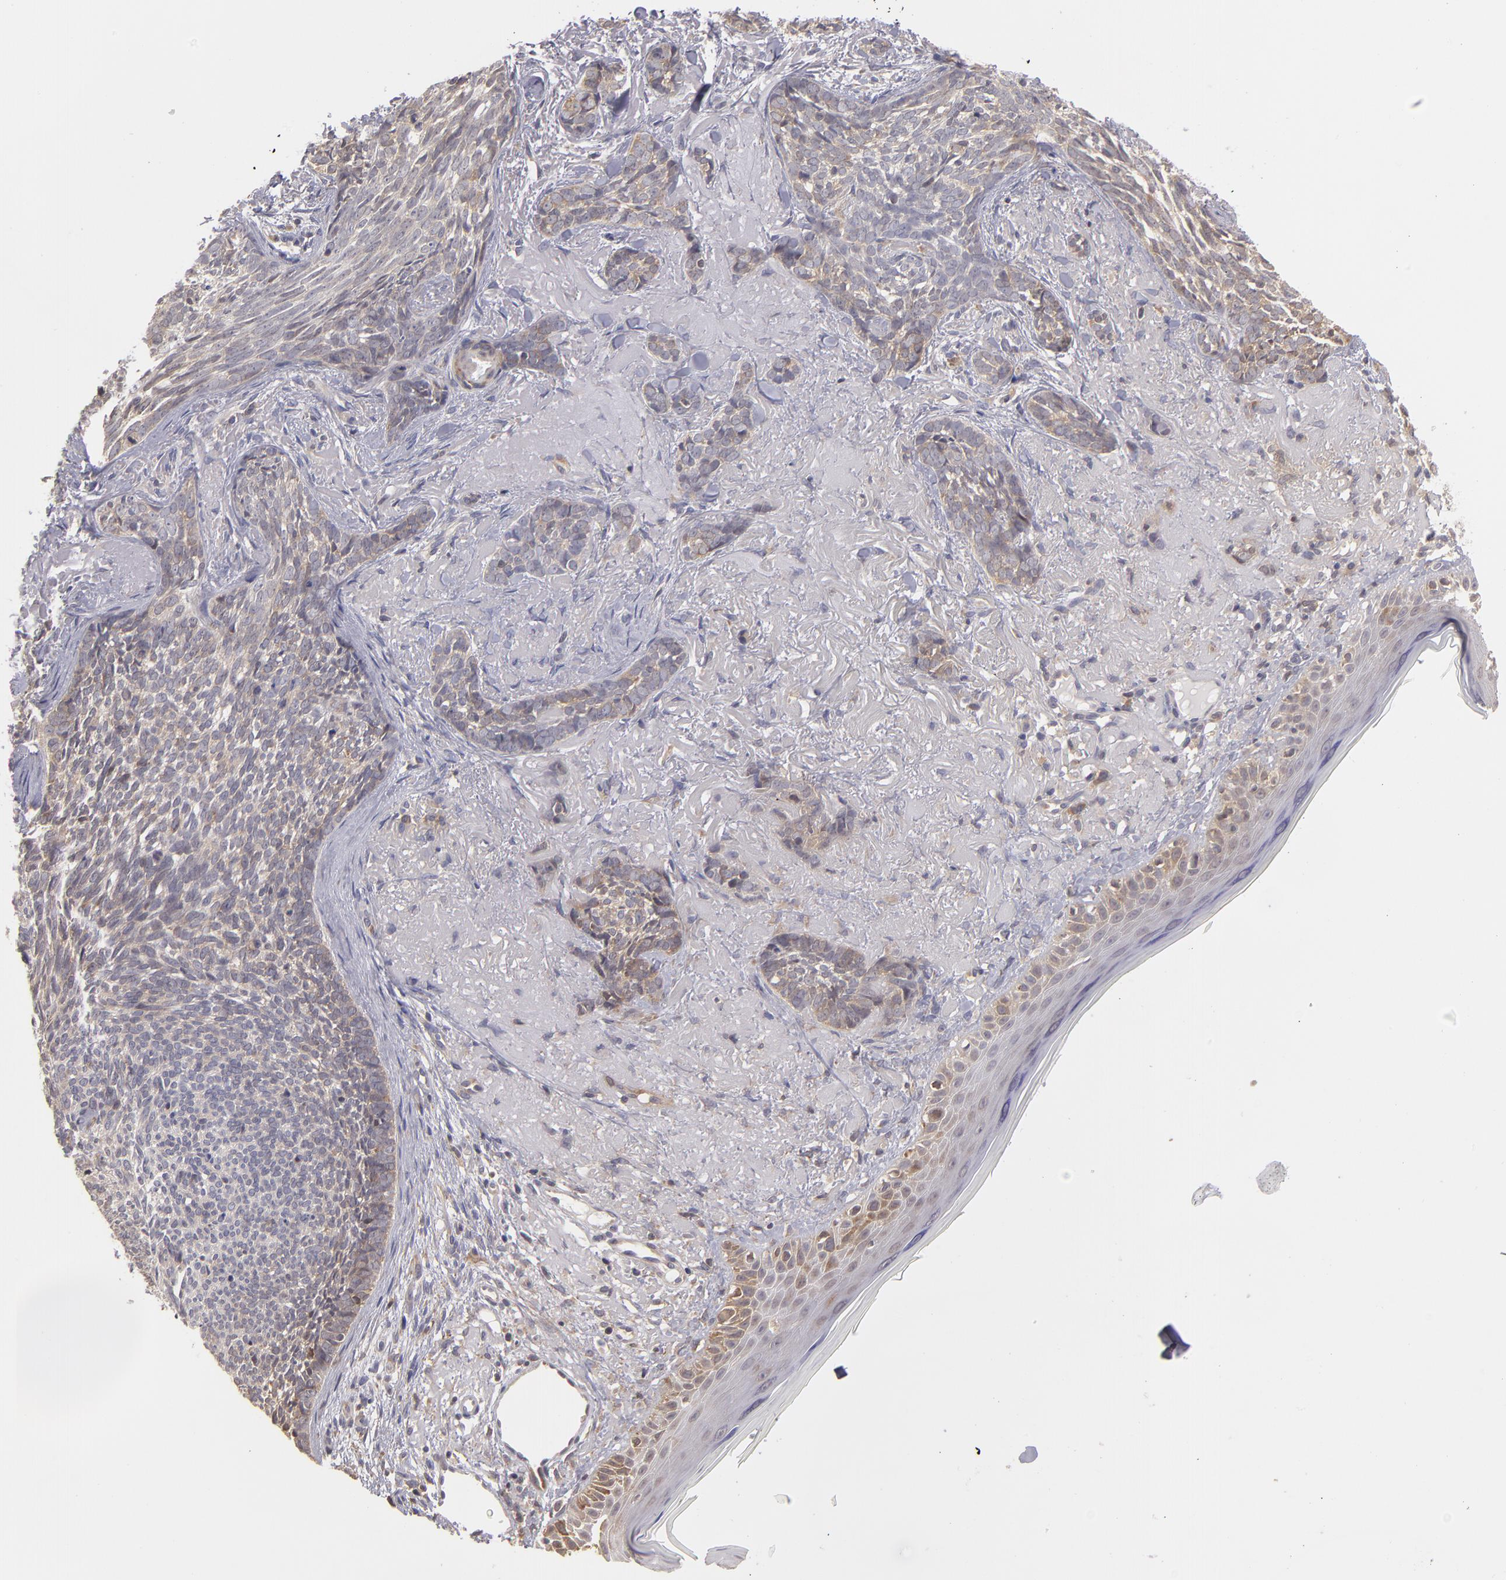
{"staining": {"intensity": "weak", "quantity": ">75%", "location": "cytoplasmic/membranous"}, "tissue": "skin cancer", "cell_type": "Tumor cells", "image_type": "cancer", "snomed": [{"axis": "morphology", "description": "Basal cell carcinoma"}, {"axis": "topography", "description": "Skin"}], "caption": "IHC image of skin cancer (basal cell carcinoma) stained for a protein (brown), which reveals low levels of weak cytoplasmic/membranous positivity in approximately >75% of tumor cells.", "gene": "MTHFD1", "patient": {"sex": "female", "age": 81}}